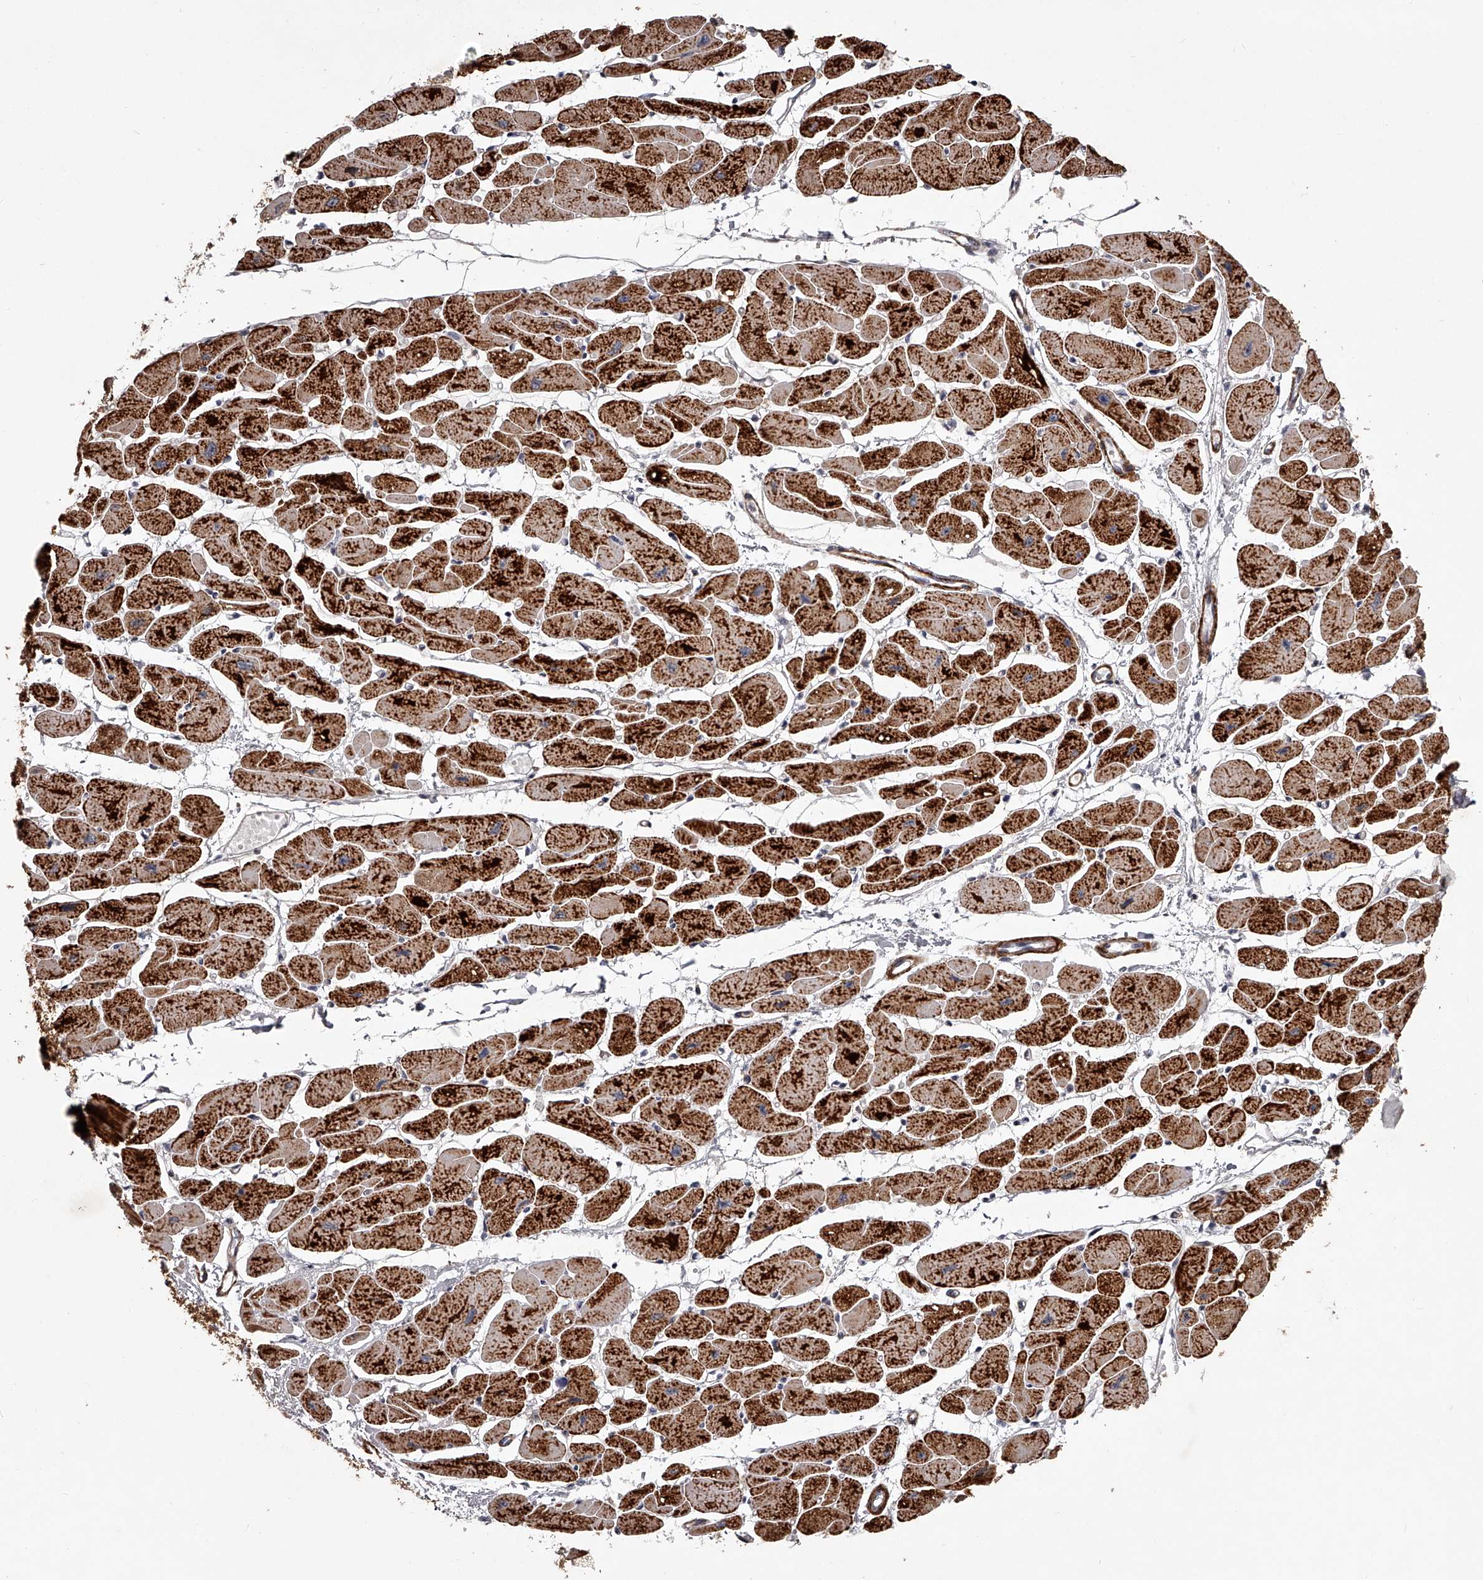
{"staining": {"intensity": "strong", "quantity": ">75%", "location": "cytoplasmic/membranous"}, "tissue": "heart muscle", "cell_type": "Cardiomyocytes", "image_type": "normal", "snomed": [{"axis": "morphology", "description": "Normal tissue, NOS"}, {"axis": "topography", "description": "Heart"}], "caption": "Immunohistochemical staining of benign heart muscle displays strong cytoplasmic/membranous protein staining in approximately >75% of cardiomyocytes.", "gene": "RRP36", "patient": {"sex": "female", "age": 54}}